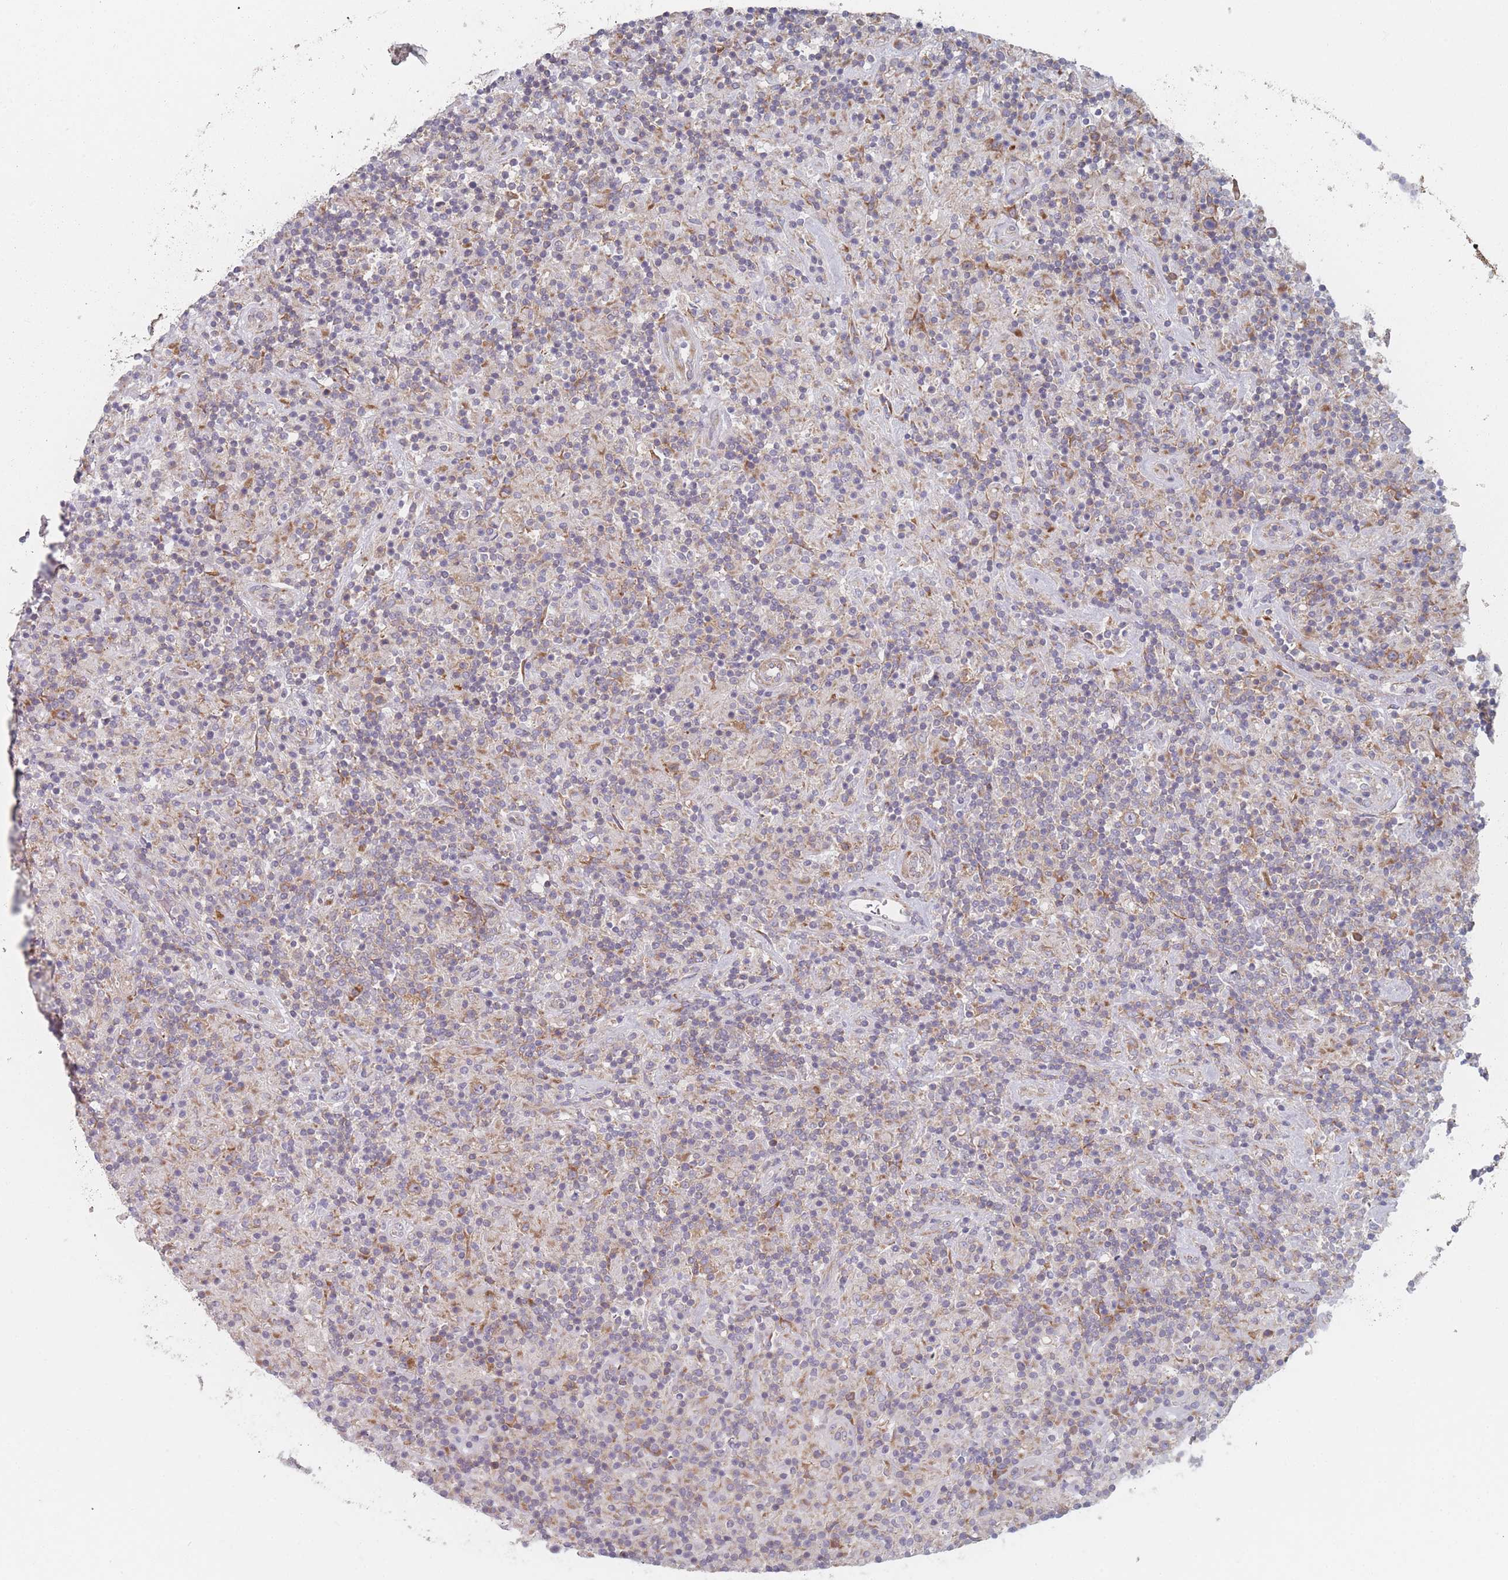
{"staining": {"intensity": "moderate", "quantity": "25%-75%", "location": "cytoplasmic/membranous"}, "tissue": "lymphoma", "cell_type": "Tumor cells", "image_type": "cancer", "snomed": [{"axis": "morphology", "description": "Hodgkin's disease, NOS"}, {"axis": "topography", "description": "Lymph node"}], "caption": "Immunohistochemical staining of lymphoma shows medium levels of moderate cytoplasmic/membranous protein staining in approximately 25%-75% of tumor cells.", "gene": "CACNG5", "patient": {"sex": "male", "age": 70}}